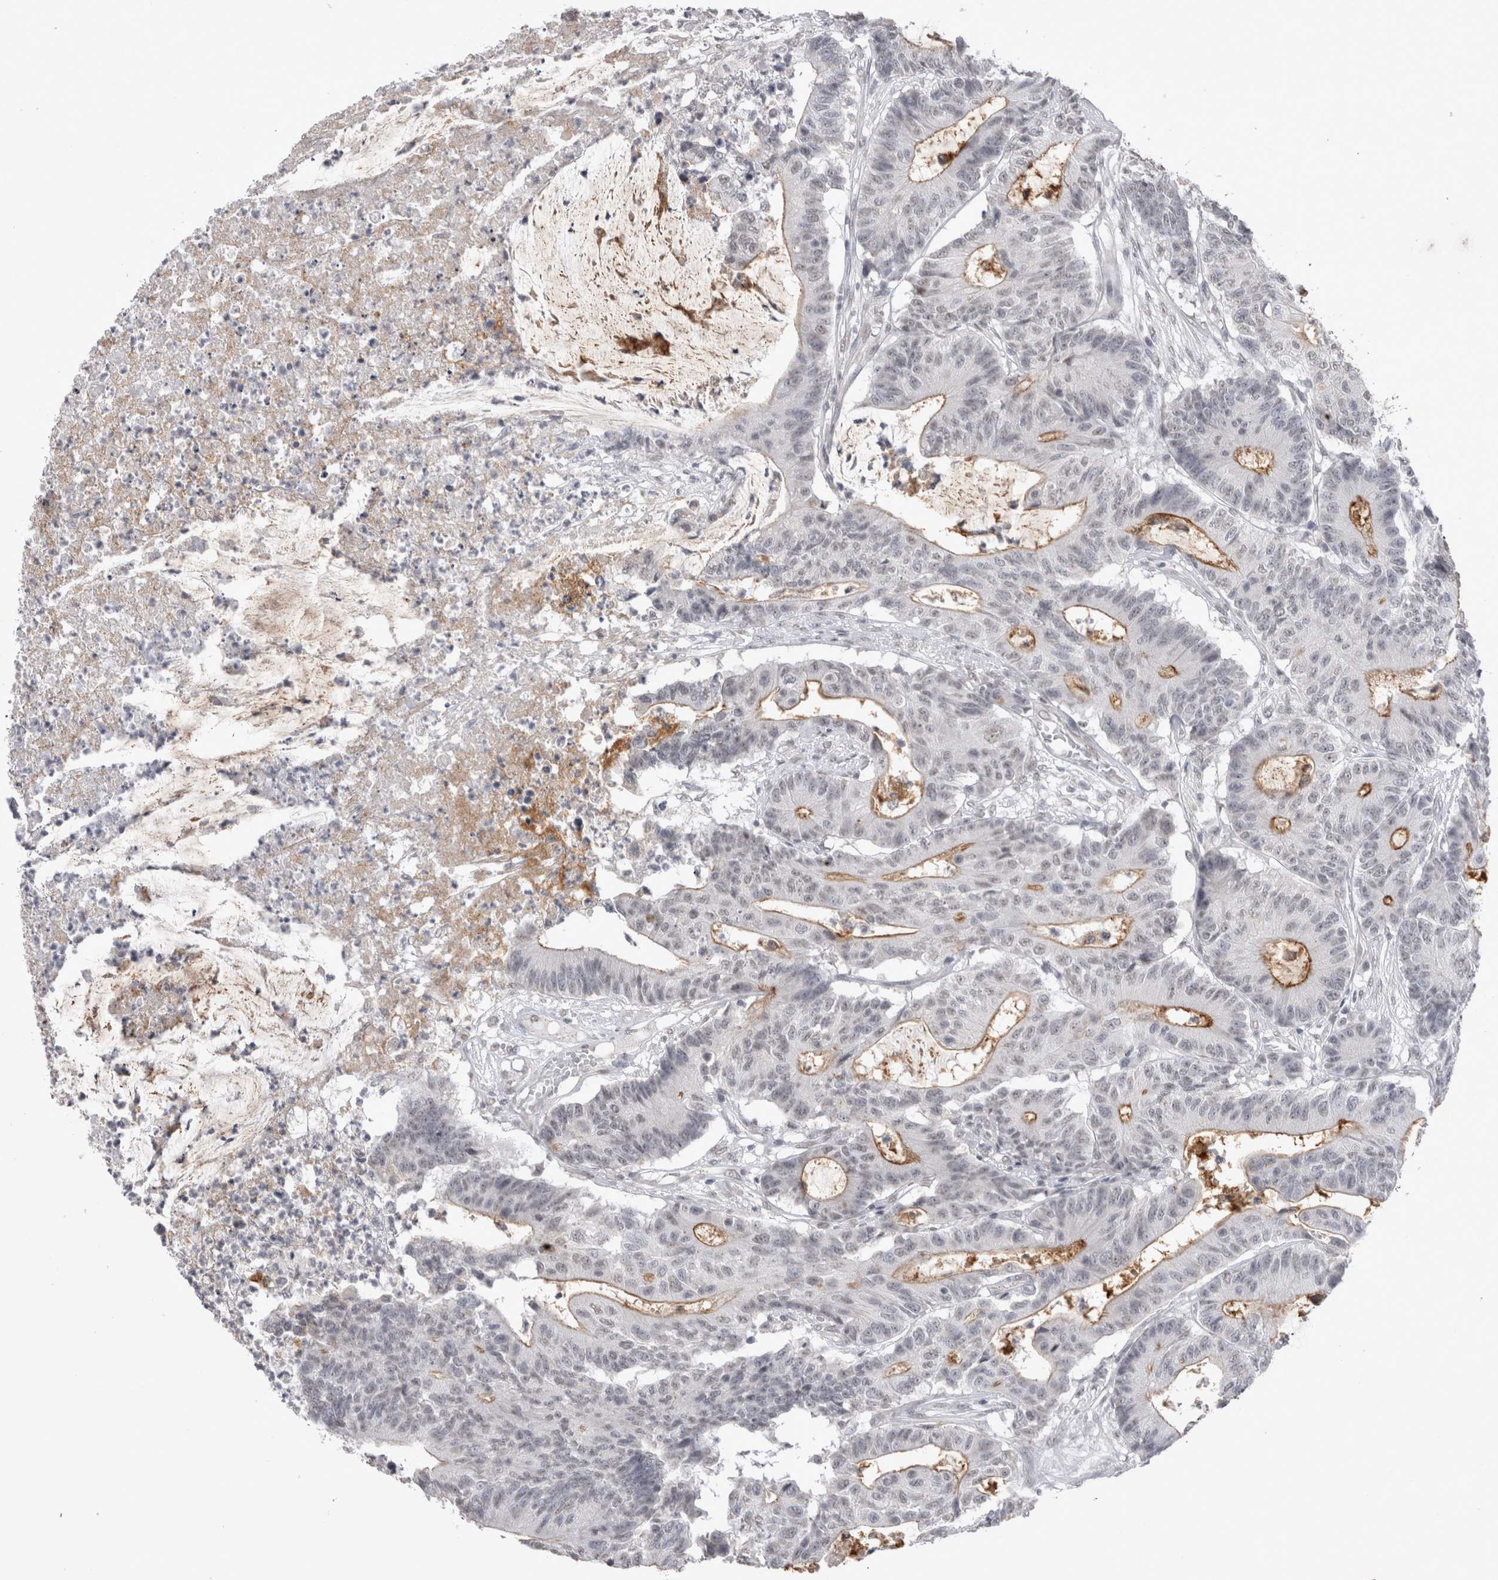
{"staining": {"intensity": "moderate", "quantity": "<25%", "location": "cytoplasmic/membranous"}, "tissue": "colorectal cancer", "cell_type": "Tumor cells", "image_type": "cancer", "snomed": [{"axis": "morphology", "description": "Adenocarcinoma, NOS"}, {"axis": "topography", "description": "Colon"}], "caption": "Human colorectal adenocarcinoma stained with a brown dye reveals moderate cytoplasmic/membranous positive staining in about <25% of tumor cells.", "gene": "DDX4", "patient": {"sex": "female", "age": 84}}